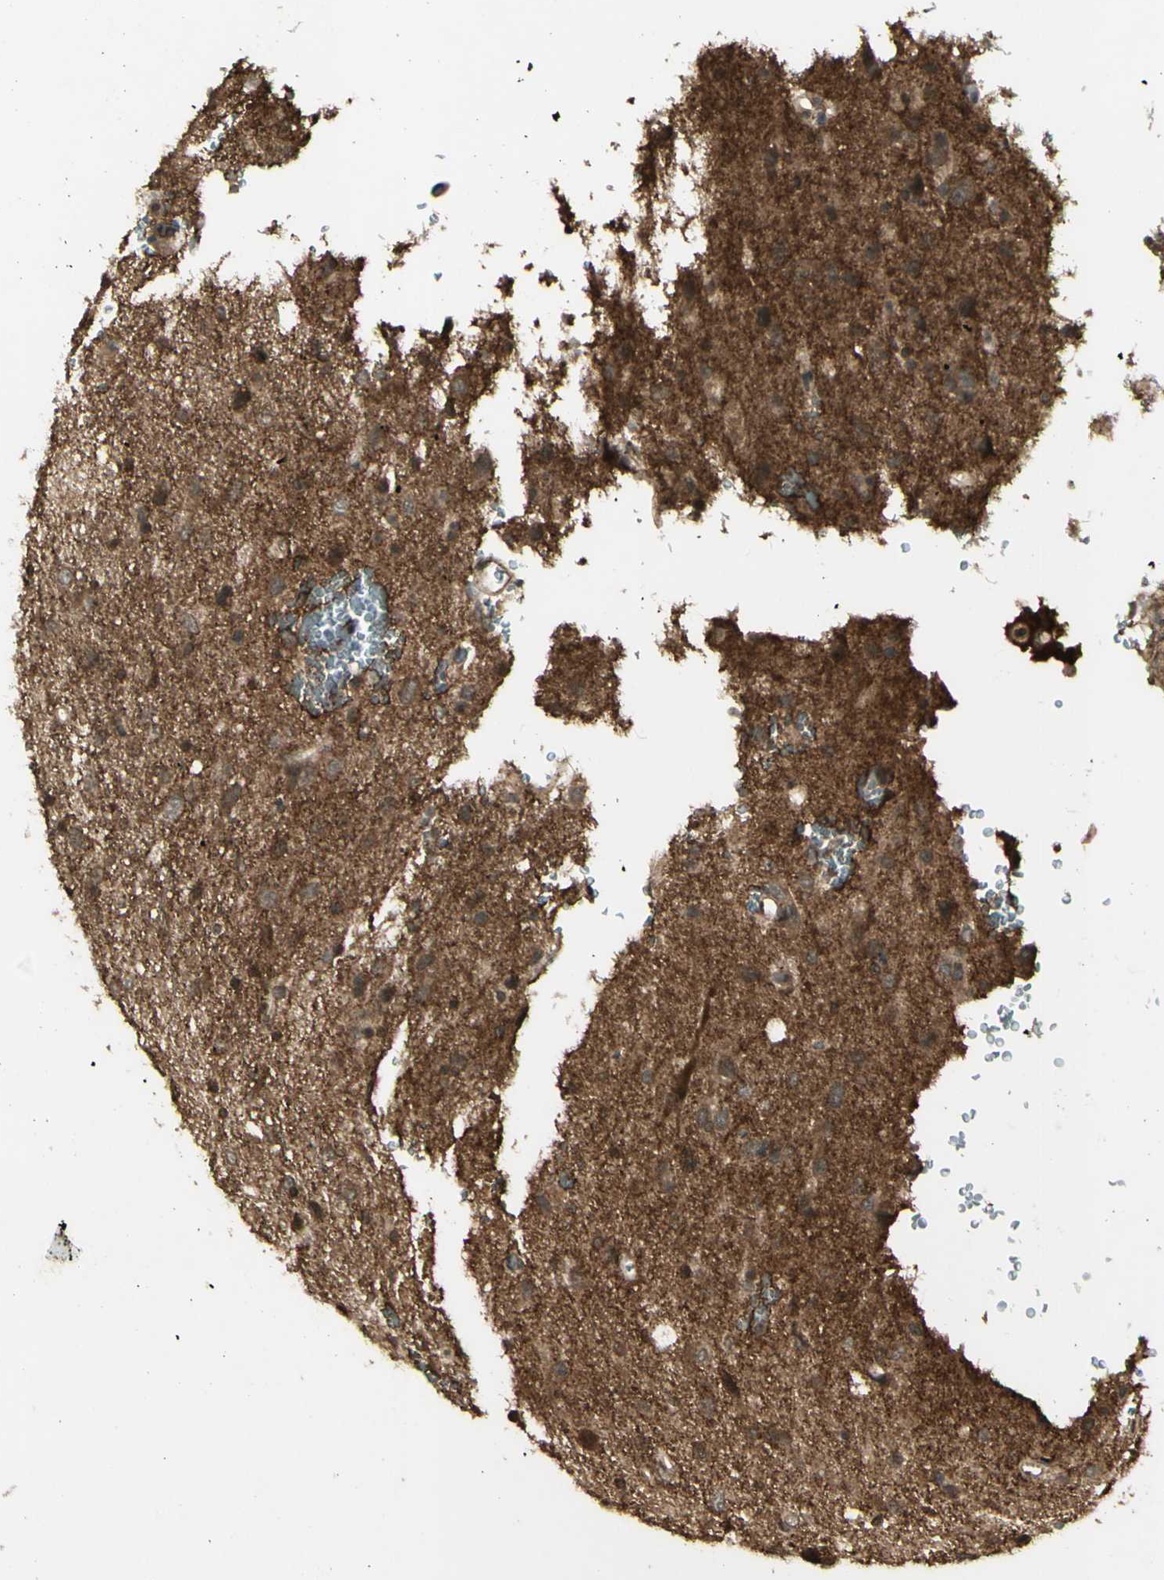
{"staining": {"intensity": "moderate", "quantity": ">75%", "location": "cytoplasmic/membranous"}, "tissue": "glioma", "cell_type": "Tumor cells", "image_type": "cancer", "snomed": [{"axis": "morphology", "description": "Glioma, malignant, Low grade"}, {"axis": "topography", "description": "Brain"}], "caption": "Protein staining displays moderate cytoplasmic/membranous positivity in approximately >75% of tumor cells in malignant glioma (low-grade).", "gene": "BLNK", "patient": {"sex": "male", "age": 77}}